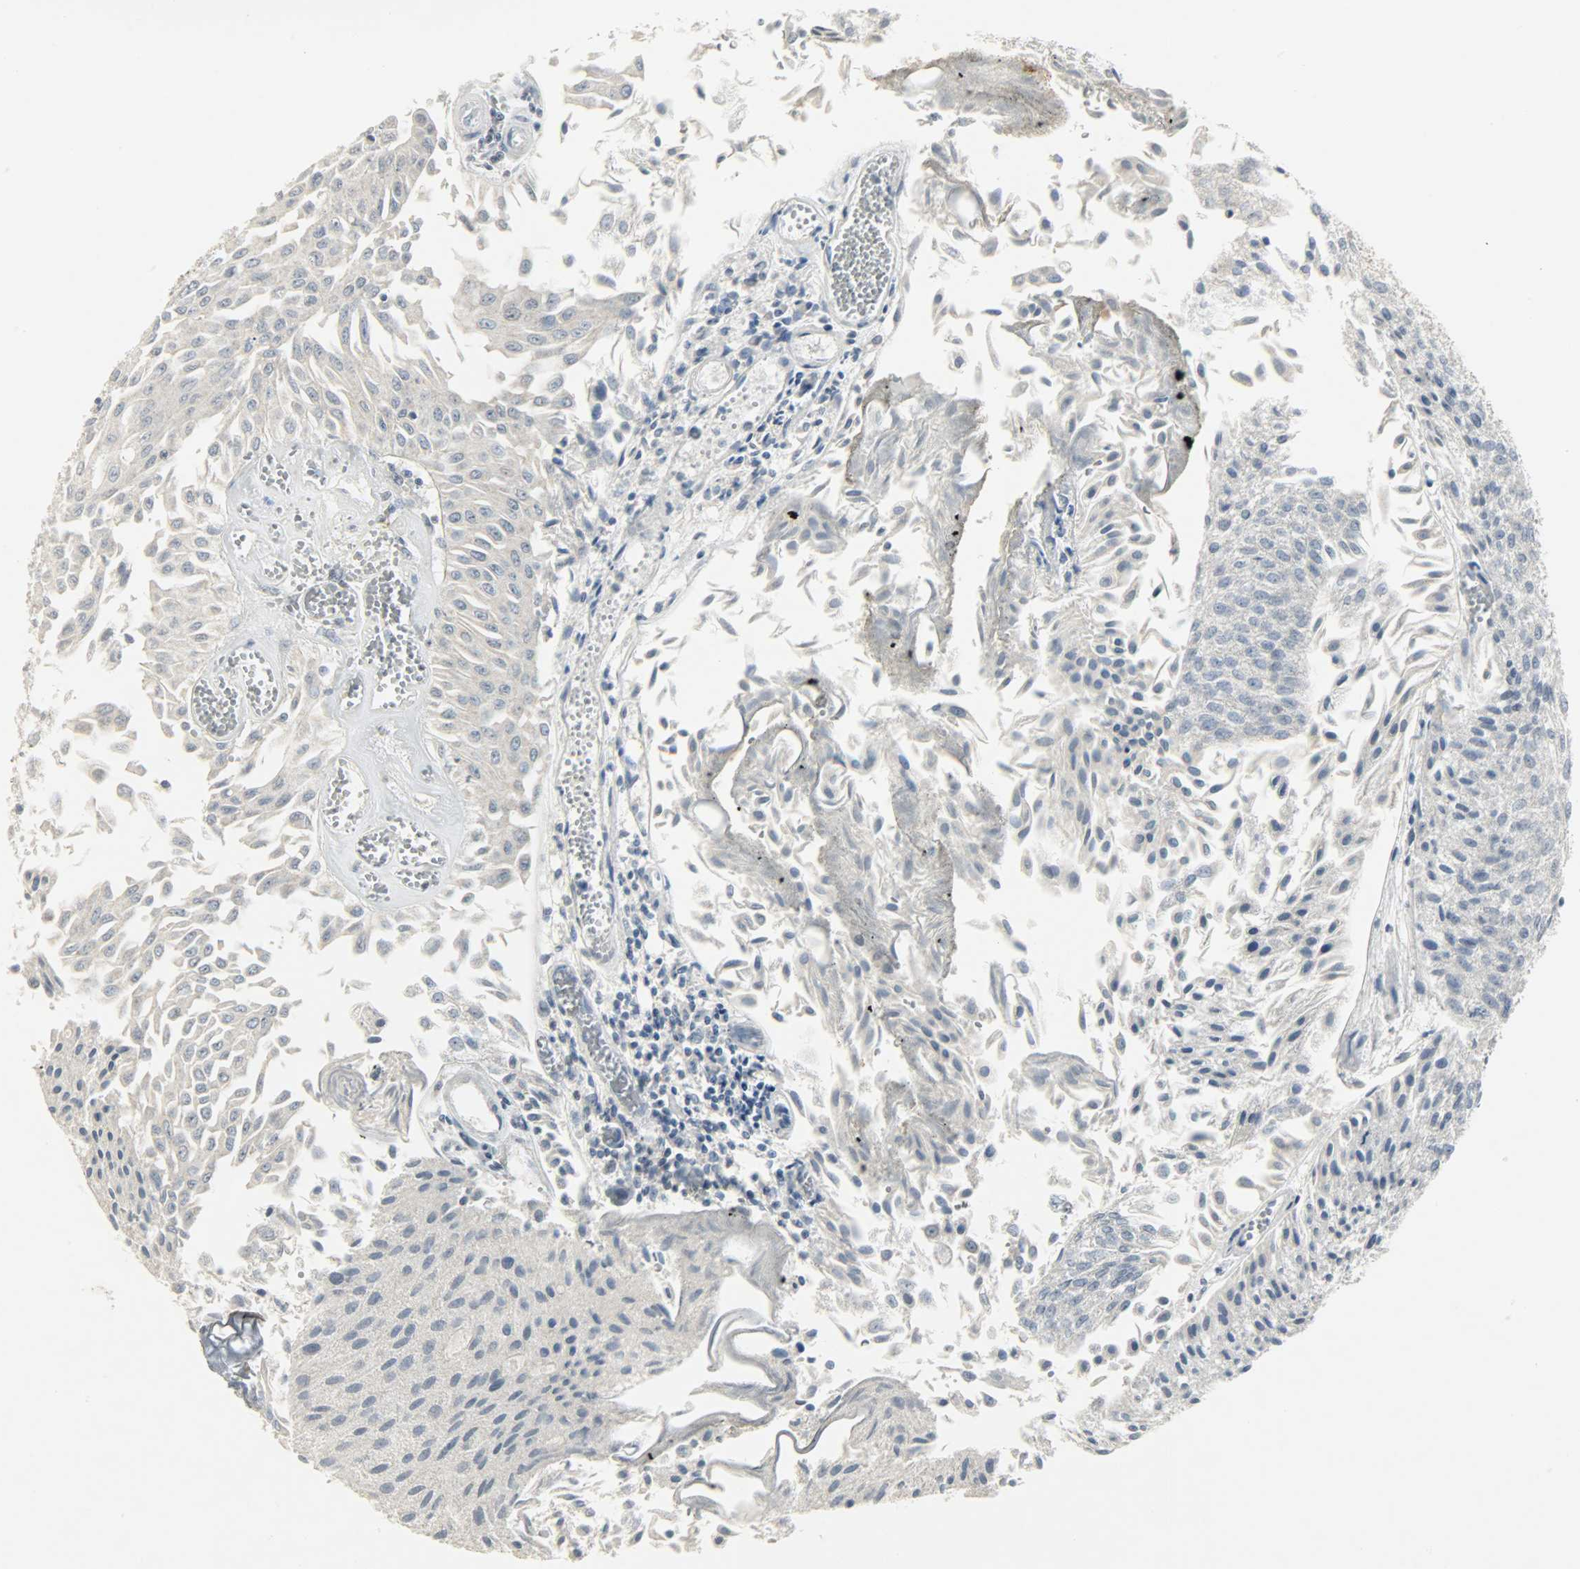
{"staining": {"intensity": "weak", "quantity": "<25%", "location": "cytoplasmic/membranous,nuclear"}, "tissue": "urothelial cancer", "cell_type": "Tumor cells", "image_type": "cancer", "snomed": [{"axis": "morphology", "description": "Urothelial carcinoma, Low grade"}, {"axis": "topography", "description": "Urinary bladder"}], "caption": "Immunohistochemical staining of human urothelial carcinoma (low-grade) exhibits no significant positivity in tumor cells. (DAB (3,3'-diaminobenzidine) immunohistochemistry, high magnification).", "gene": "CAMK4", "patient": {"sex": "male", "age": 86}}